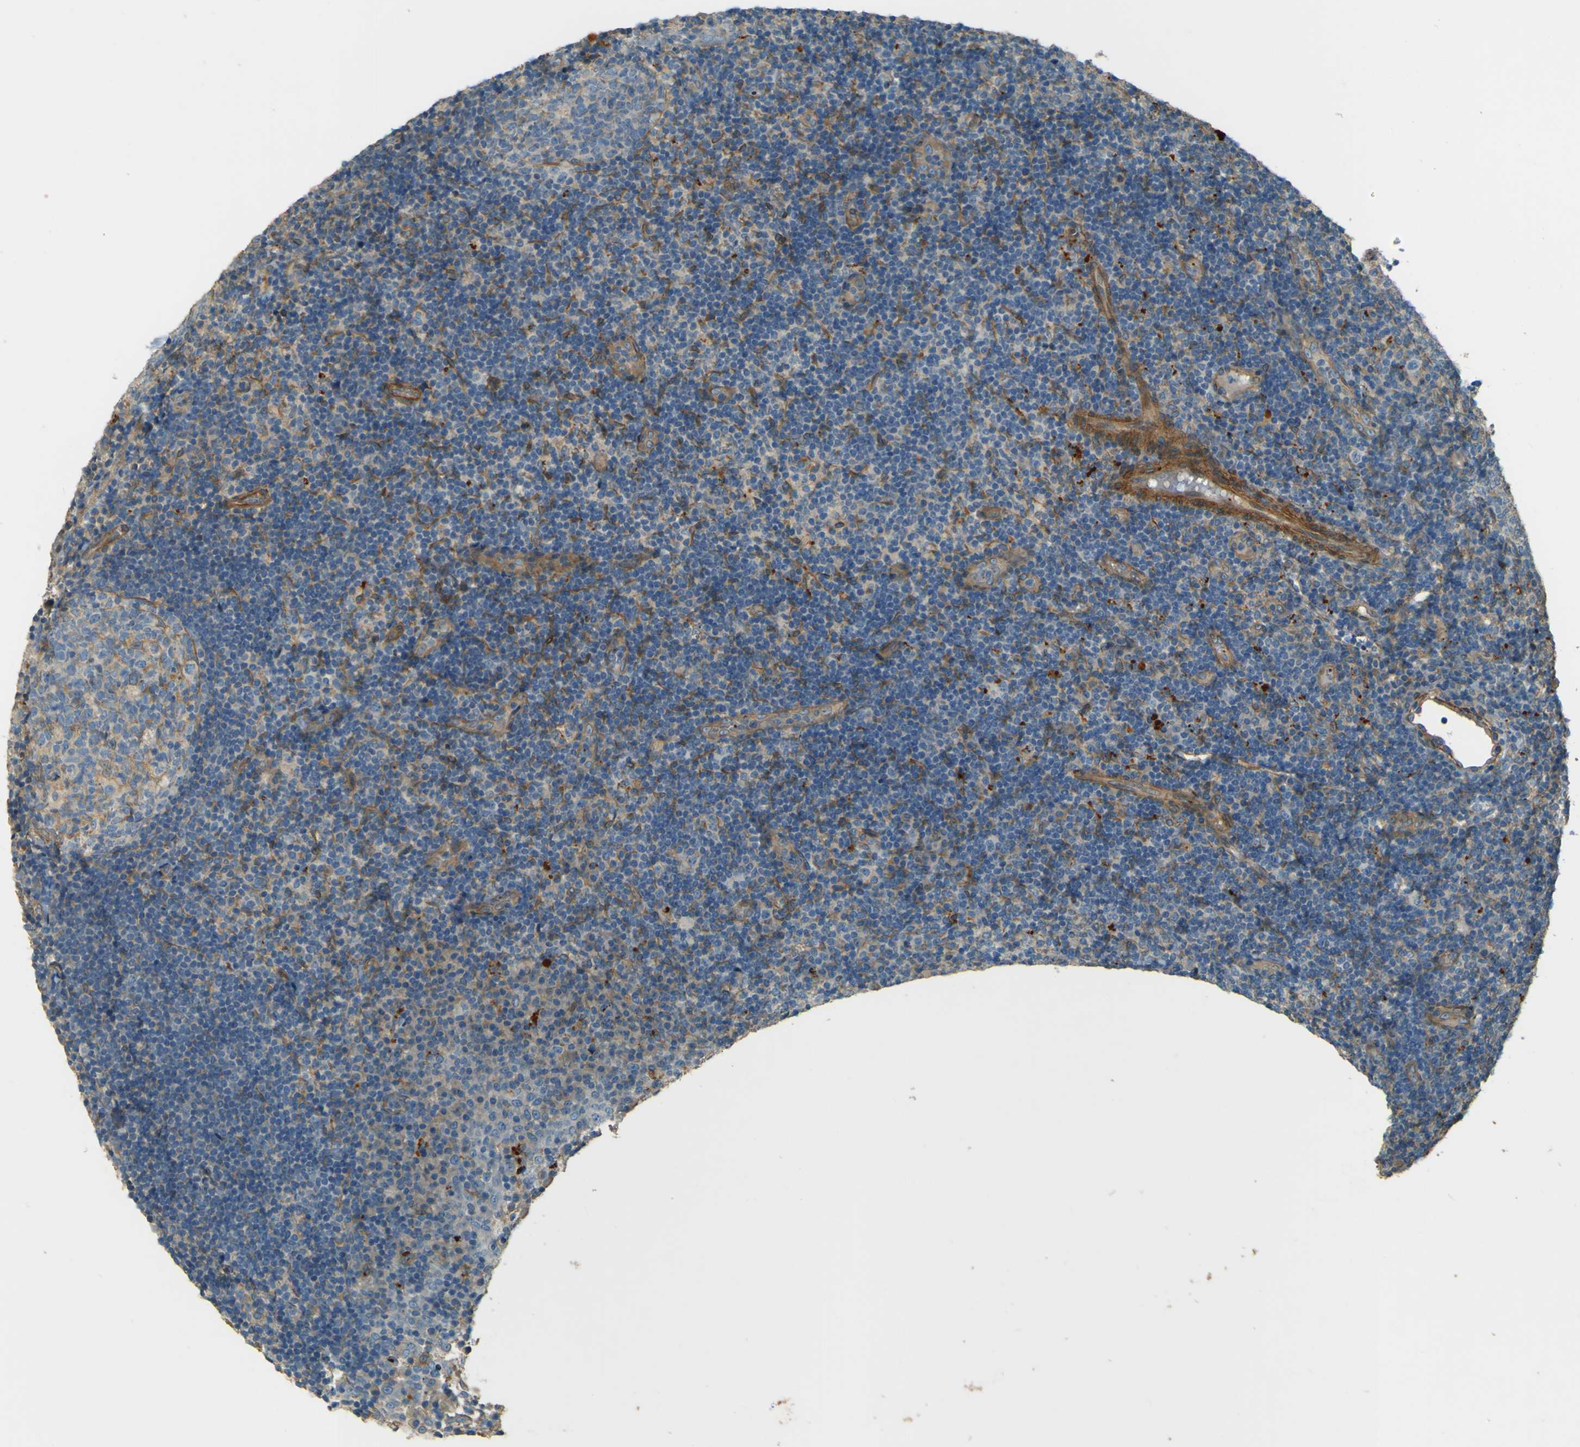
{"staining": {"intensity": "moderate", "quantity": "25%-75%", "location": "cytoplasmic/membranous"}, "tissue": "tonsil", "cell_type": "Germinal center cells", "image_type": "normal", "snomed": [{"axis": "morphology", "description": "Normal tissue, NOS"}, {"axis": "topography", "description": "Tonsil"}], "caption": "A high-resolution histopathology image shows IHC staining of normal tonsil, which demonstrates moderate cytoplasmic/membranous positivity in approximately 25%-75% of germinal center cells.", "gene": "NEXN", "patient": {"sex": "female", "age": 40}}